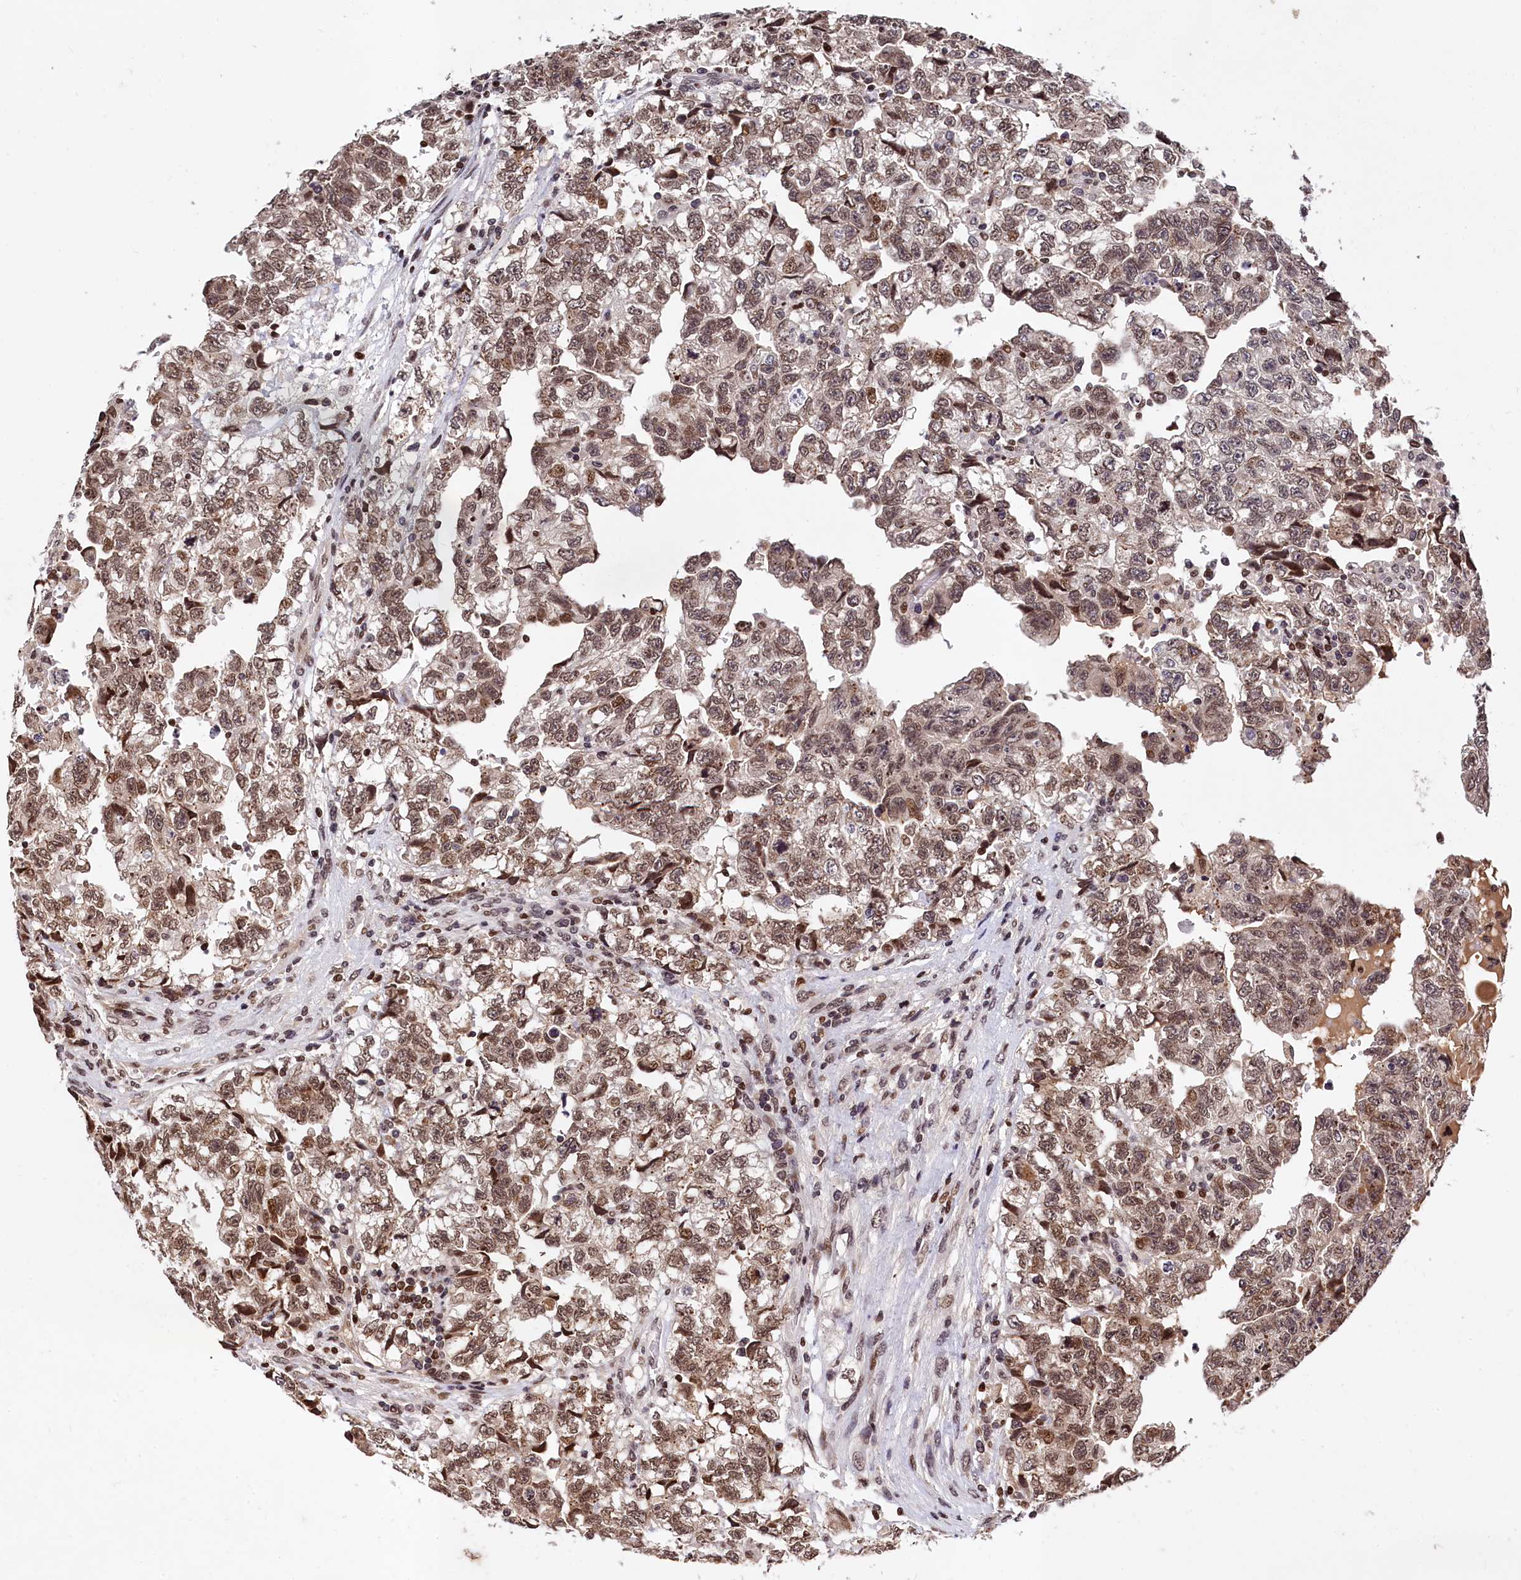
{"staining": {"intensity": "moderate", "quantity": ">75%", "location": "nuclear"}, "tissue": "testis cancer", "cell_type": "Tumor cells", "image_type": "cancer", "snomed": [{"axis": "morphology", "description": "Carcinoma, Embryonal, NOS"}, {"axis": "topography", "description": "Testis"}], "caption": "The immunohistochemical stain highlights moderate nuclear positivity in tumor cells of embryonal carcinoma (testis) tissue. Using DAB (3,3'-diaminobenzidine) (brown) and hematoxylin (blue) stains, captured at high magnification using brightfield microscopy.", "gene": "FAM217B", "patient": {"sex": "male", "age": 36}}